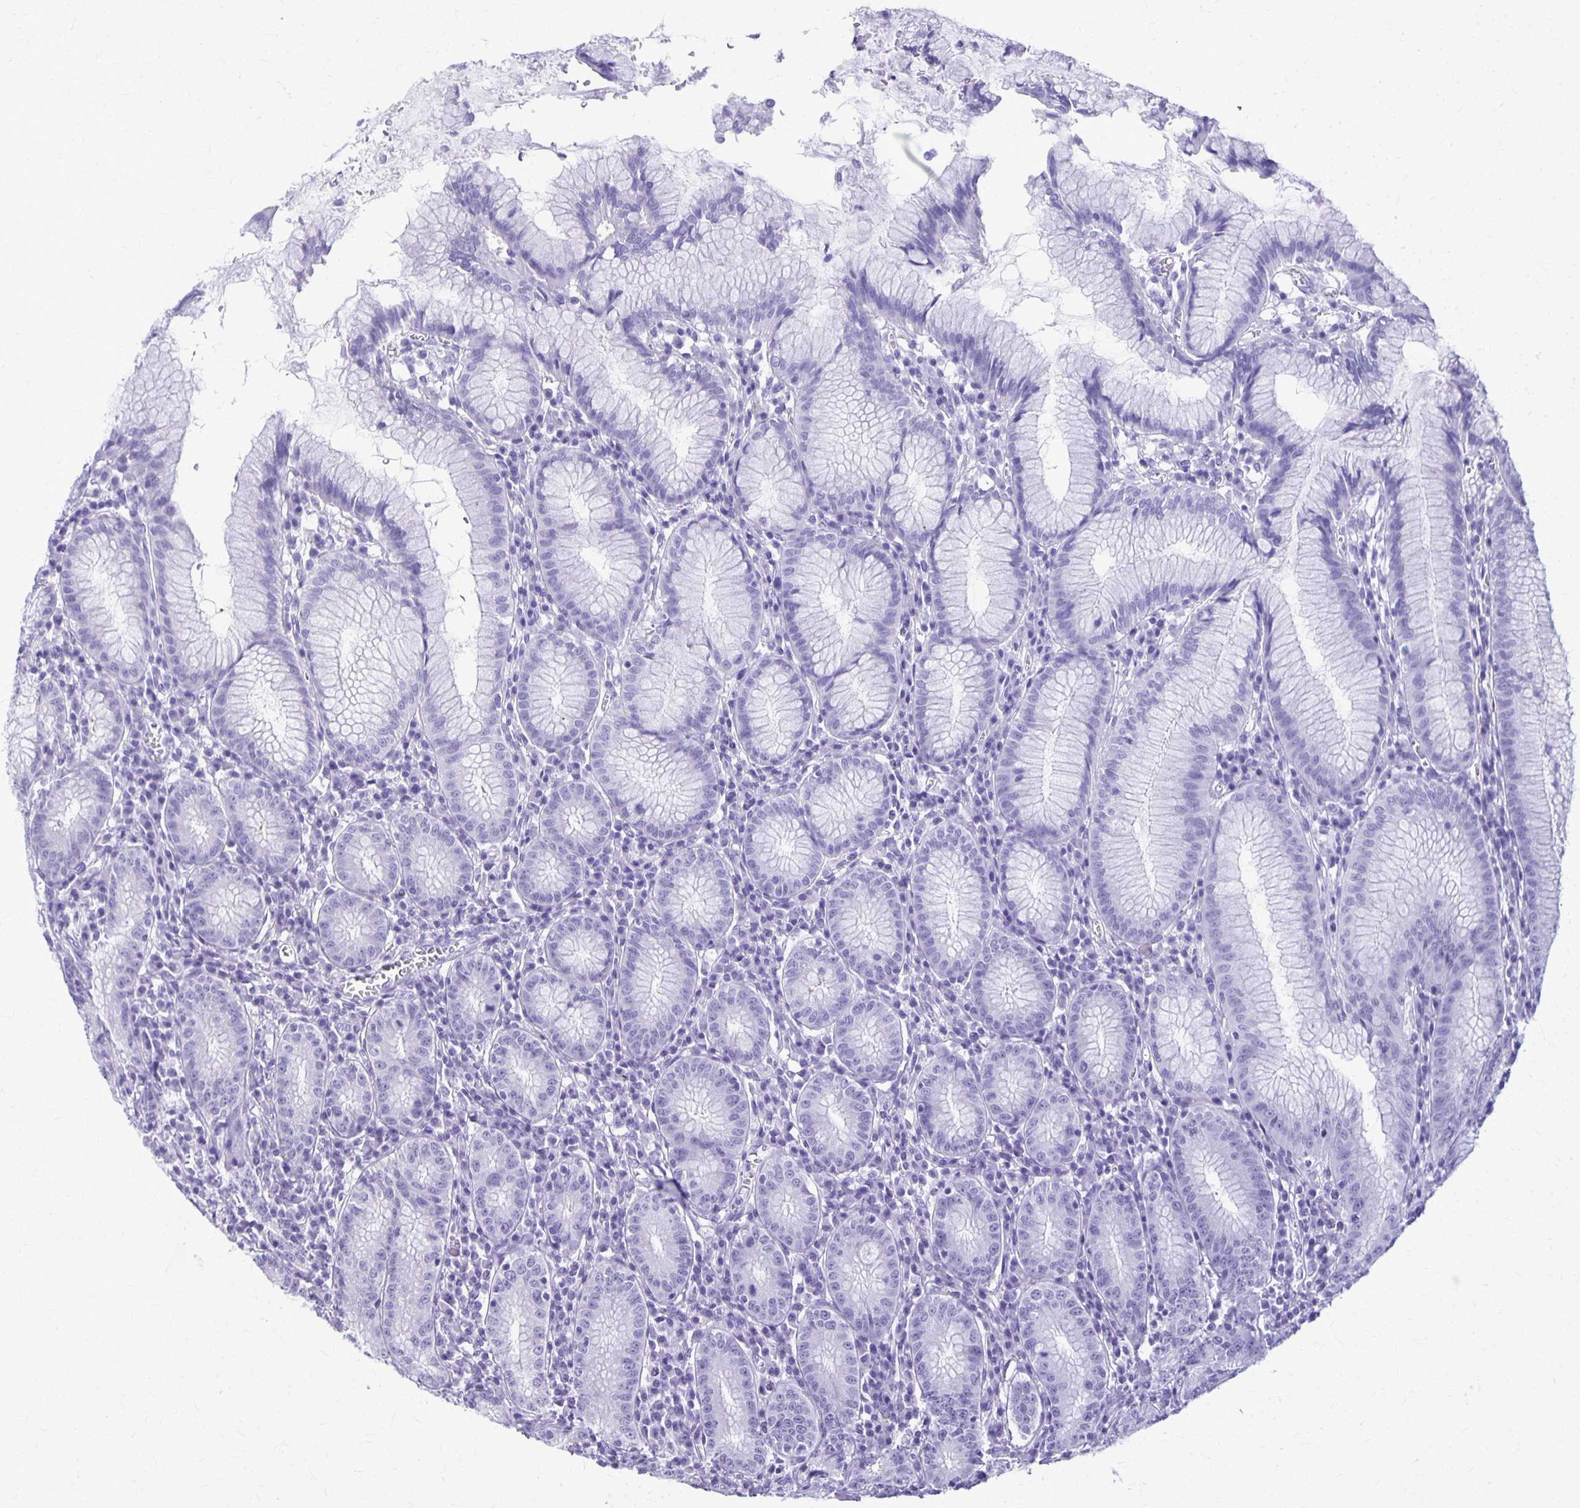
{"staining": {"intensity": "negative", "quantity": "none", "location": "none"}, "tissue": "stomach", "cell_type": "Glandular cells", "image_type": "normal", "snomed": [{"axis": "morphology", "description": "Normal tissue, NOS"}, {"axis": "topography", "description": "Stomach"}], "caption": "DAB (3,3'-diaminobenzidine) immunohistochemical staining of unremarkable human stomach shows no significant positivity in glandular cells.", "gene": "PLXNB3", "patient": {"sex": "male", "age": 55}}